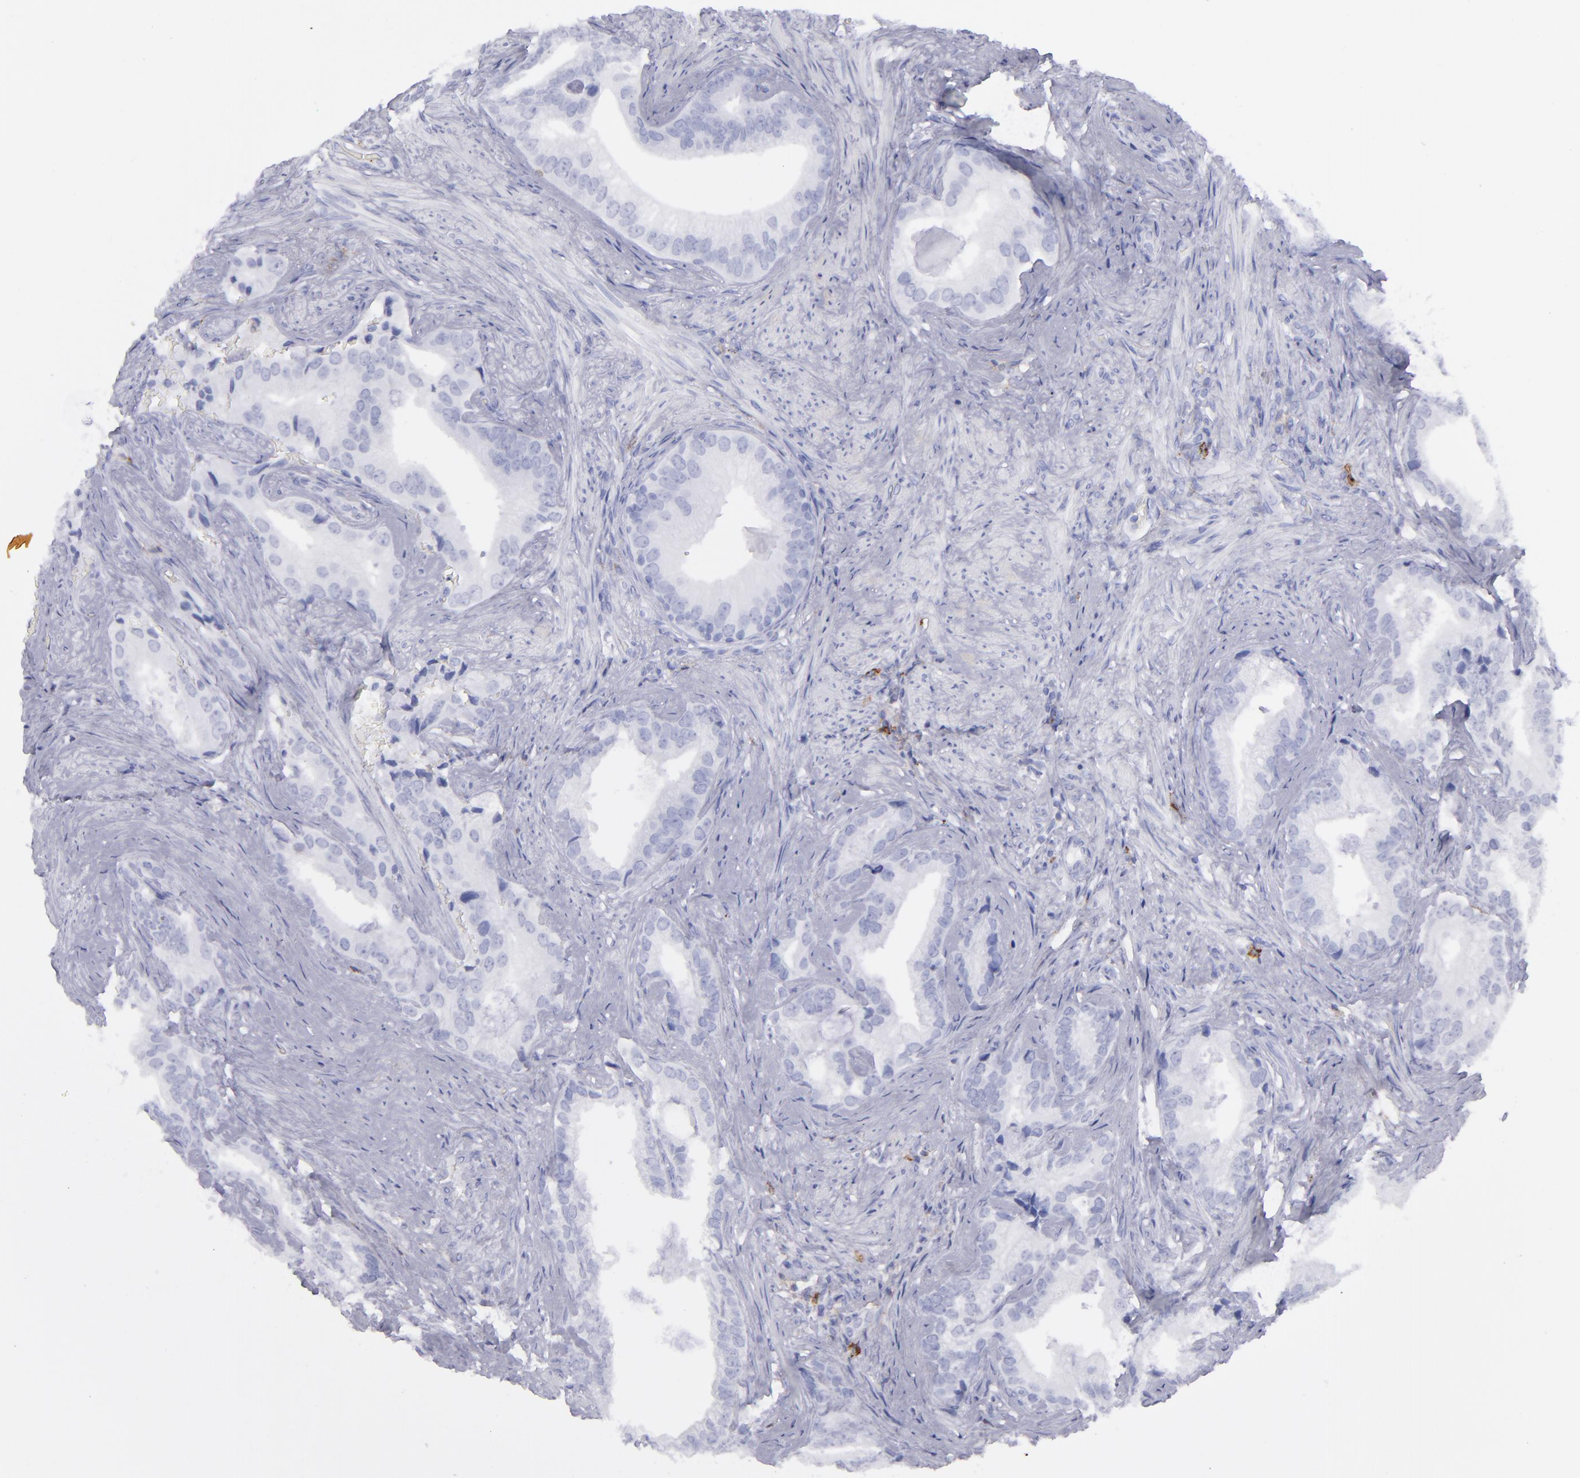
{"staining": {"intensity": "negative", "quantity": "none", "location": "none"}, "tissue": "prostate cancer", "cell_type": "Tumor cells", "image_type": "cancer", "snomed": [{"axis": "morphology", "description": "Adenocarcinoma, Low grade"}, {"axis": "topography", "description": "Prostate"}], "caption": "Tumor cells are negative for brown protein staining in prostate adenocarcinoma (low-grade).", "gene": "SELPLG", "patient": {"sex": "male", "age": 71}}